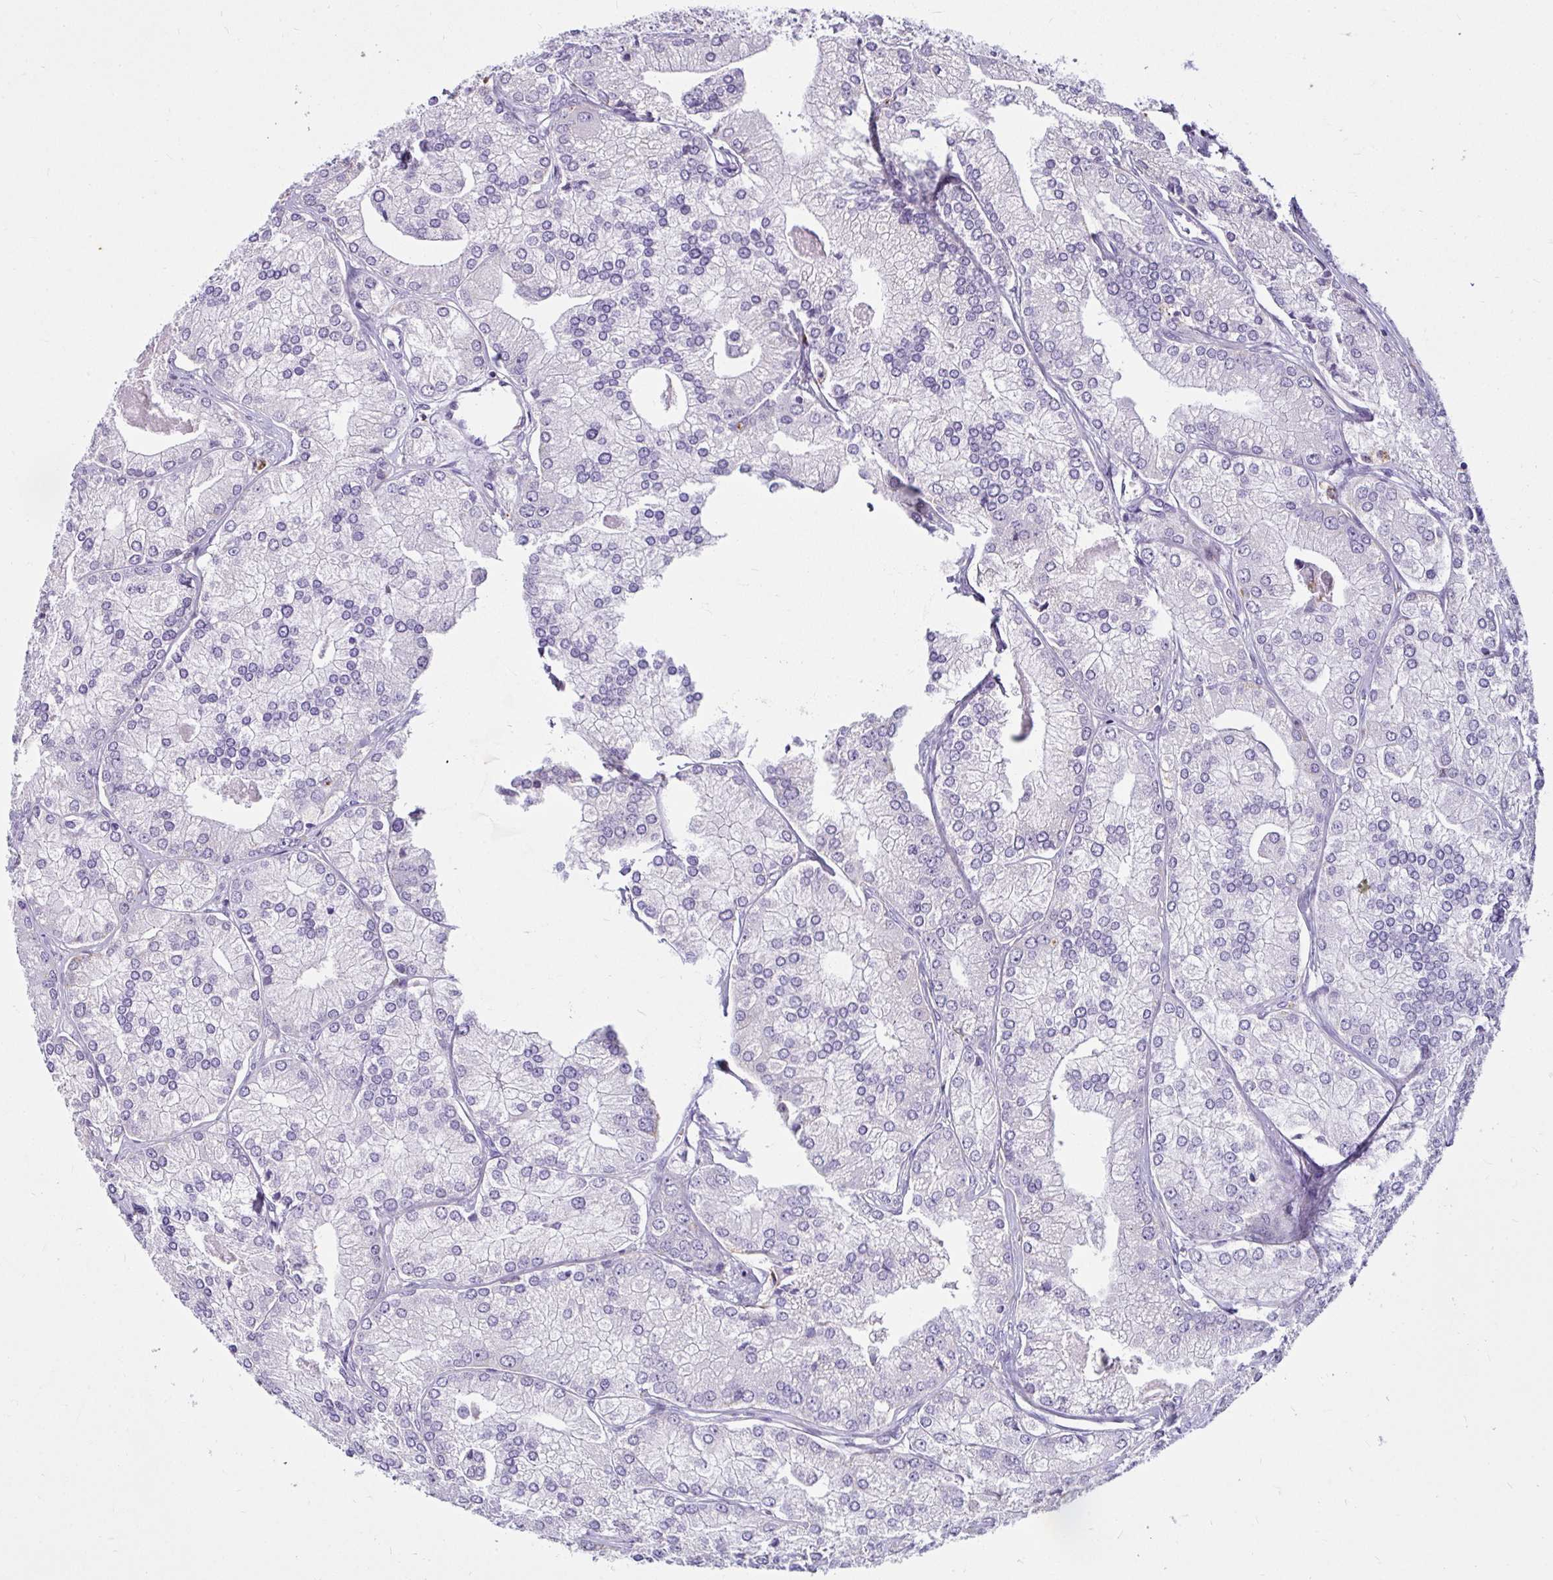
{"staining": {"intensity": "negative", "quantity": "none", "location": "none"}, "tissue": "prostate cancer", "cell_type": "Tumor cells", "image_type": "cancer", "snomed": [{"axis": "morphology", "description": "Adenocarcinoma, High grade"}, {"axis": "topography", "description": "Prostate"}], "caption": "DAB (3,3'-diaminobenzidine) immunohistochemical staining of human high-grade adenocarcinoma (prostate) exhibits no significant staining in tumor cells. Nuclei are stained in blue.", "gene": "CTSZ", "patient": {"sex": "male", "age": 61}}